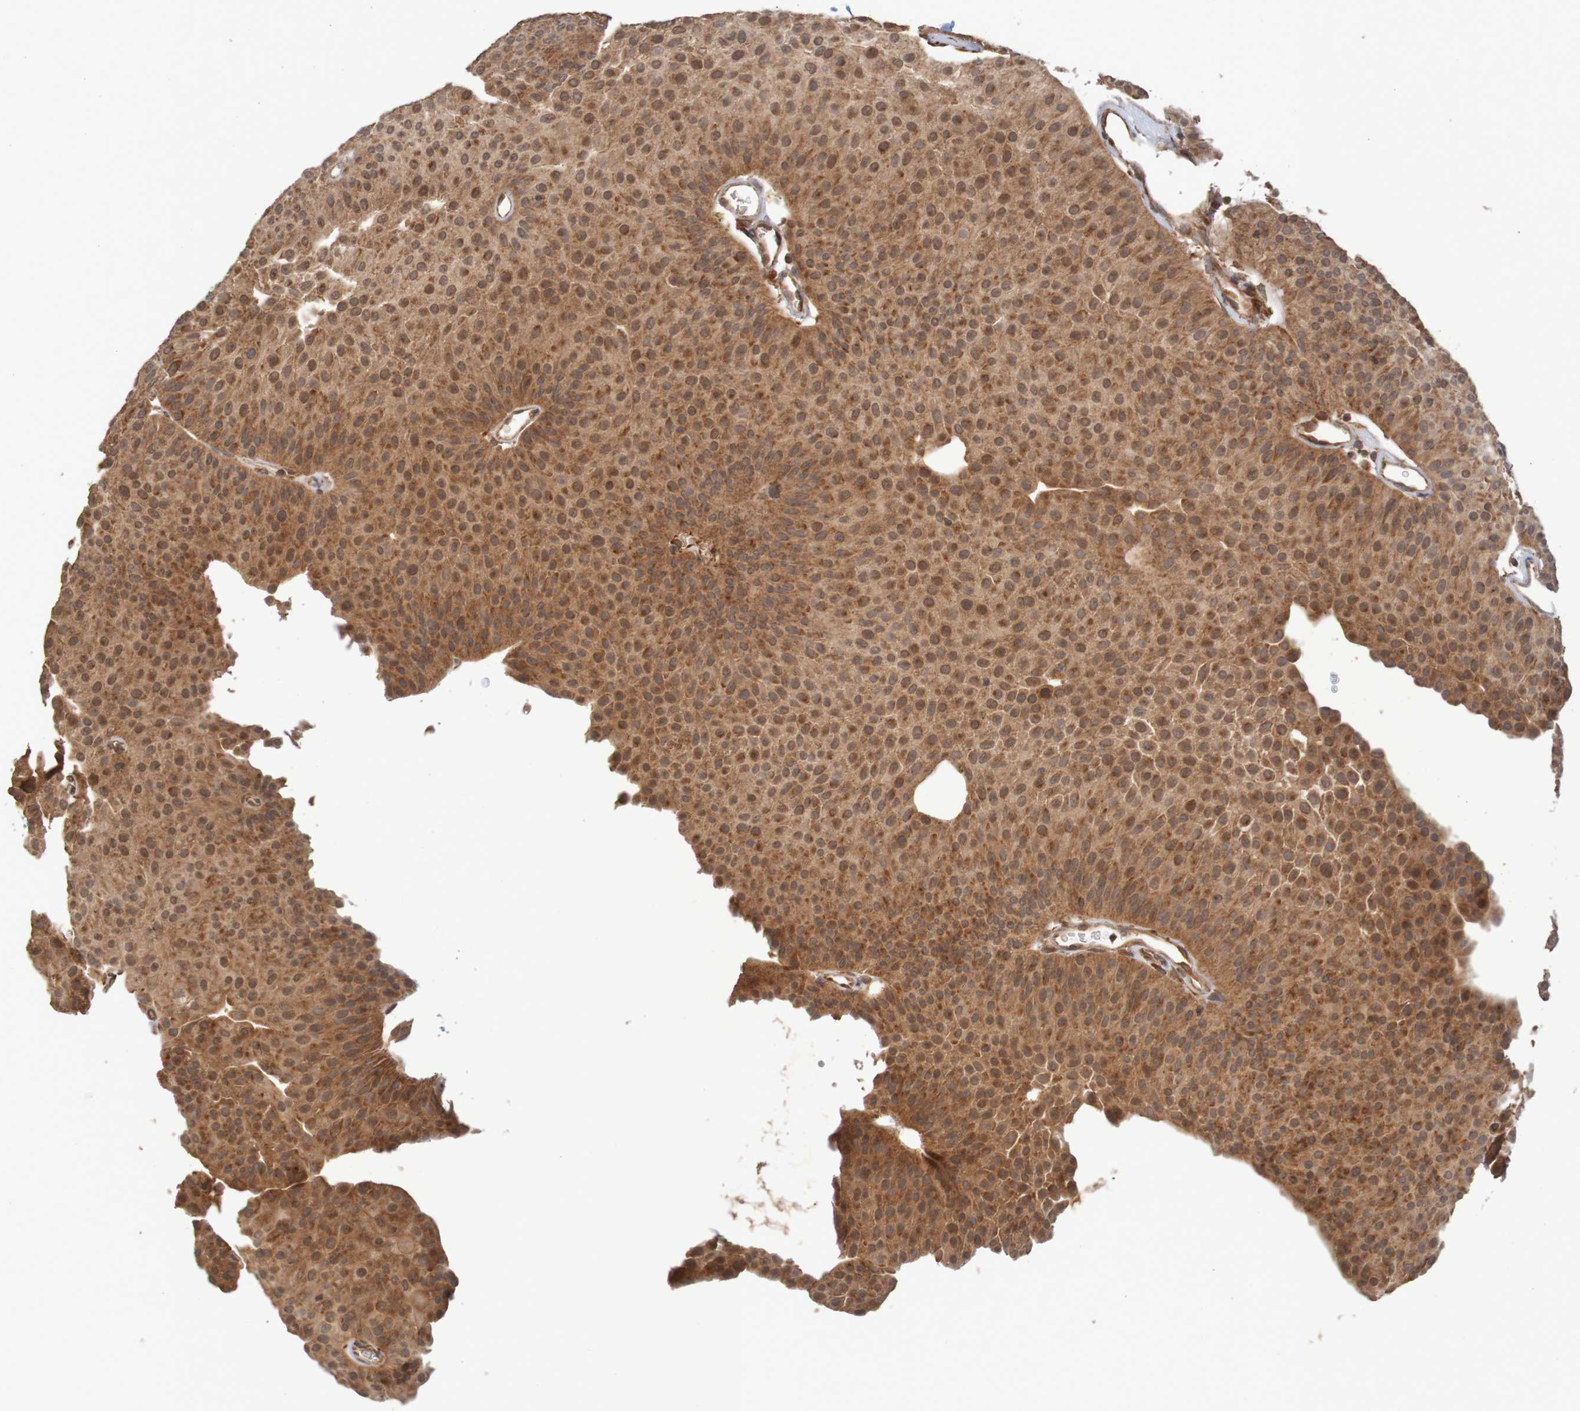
{"staining": {"intensity": "strong", "quantity": ">75%", "location": "cytoplasmic/membranous"}, "tissue": "urothelial cancer", "cell_type": "Tumor cells", "image_type": "cancer", "snomed": [{"axis": "morphology", "description": "Urothelial carcinoma, Low grade"}, {"axis": "topography", "description": "Urinary bladder"}], "caption": "High-power microscopy captured an immunohistochemistry micrograph of urothelial carcinoma (low-grade), revealing strong cytoplasmic/membranous expression in approximately >75% of tumor cells.", "gene": "MRPL52", "patient": {"sex": "female", "age": 60}}